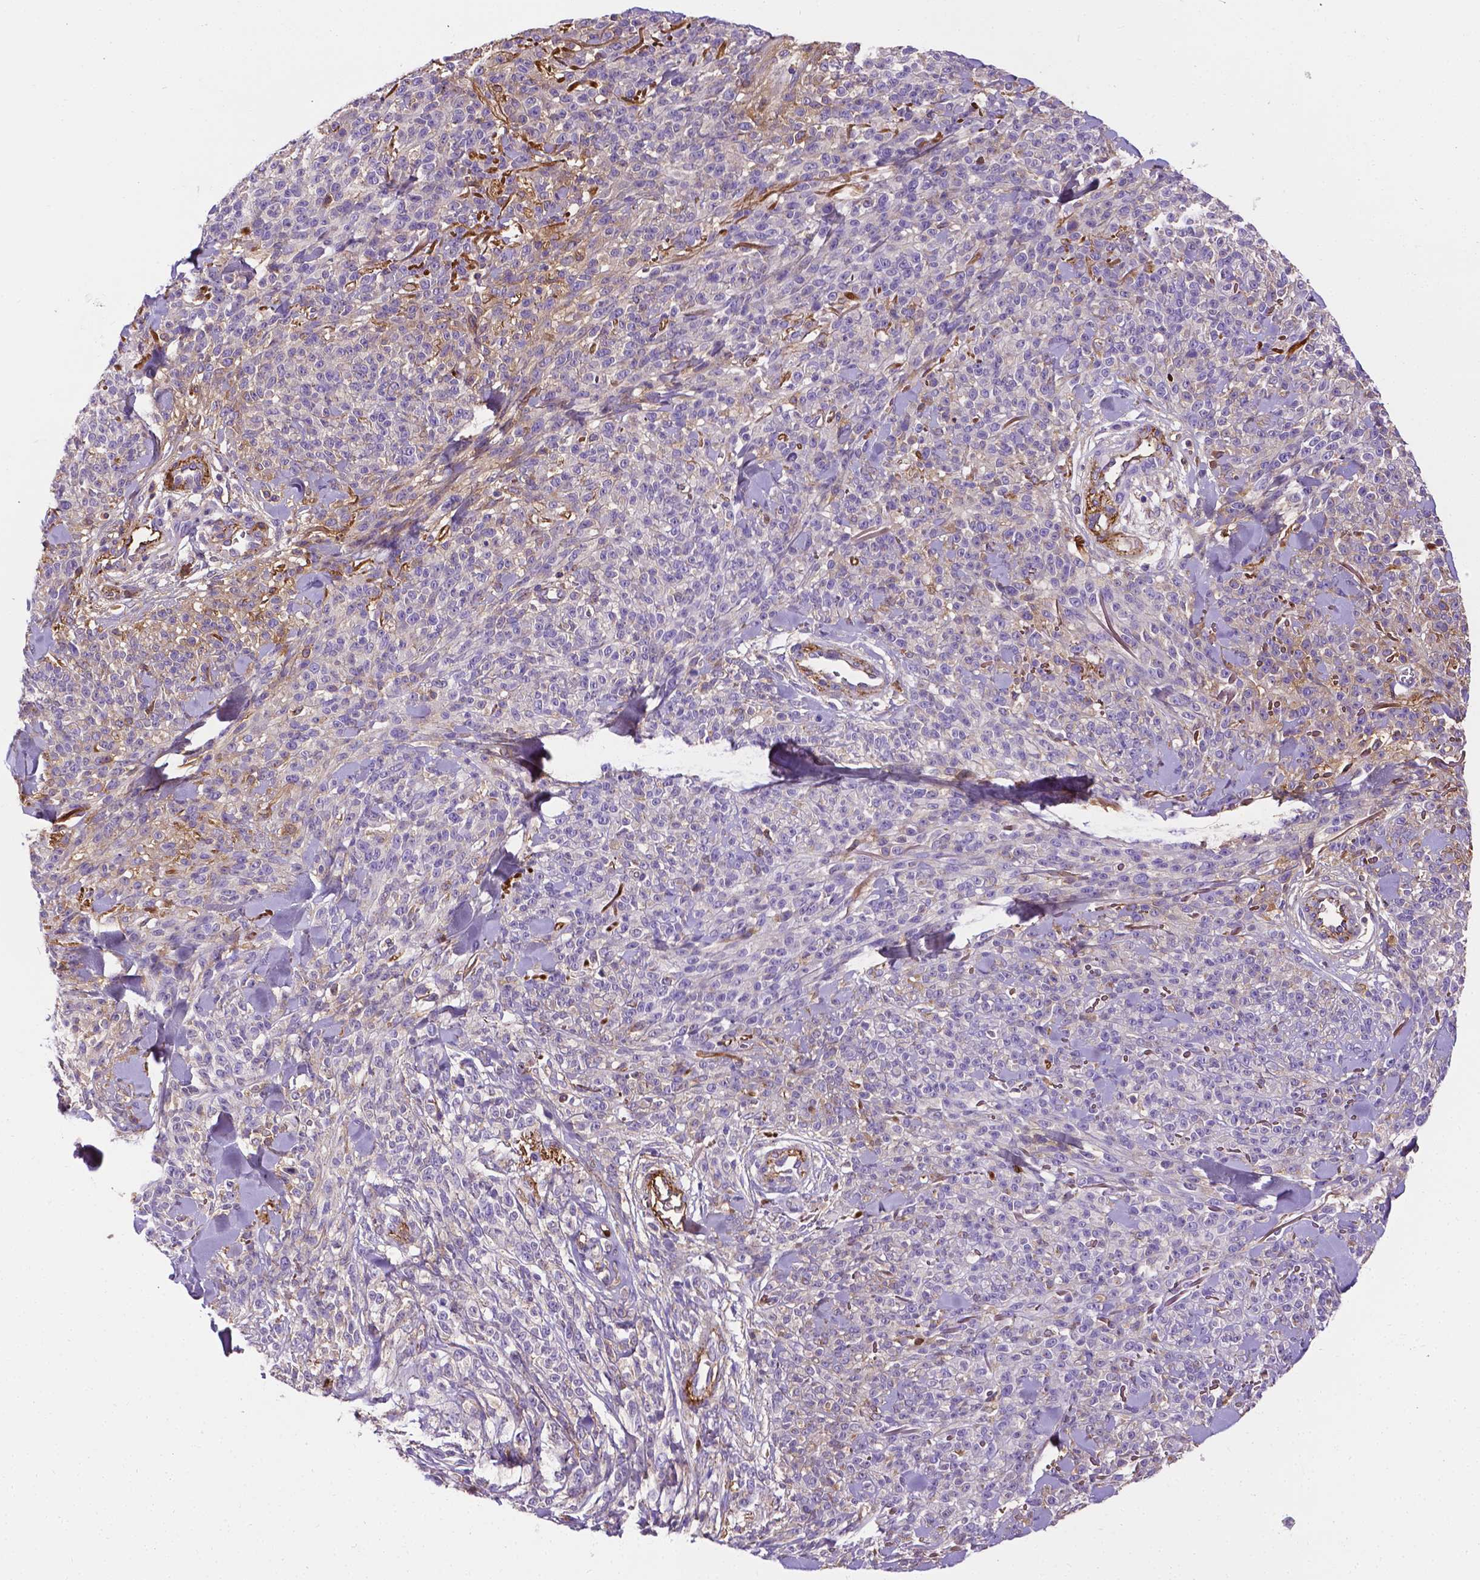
{"staining": {"intensity": "negative", "quantity": "none", "location": "none"}, "tissue": "melanoma", "cell_type": "Tumor cells", "image_type": "cancer", "snomed": [{"axis": "morphology", "description": "Malignant melanoma, NOS"}, {"axis": "topography", "description": "Skin"}, {"axis": "topography", "description": "Skin of trunk"}], "caption": "Melanoma stained for a protein using immunohistochemistry (IHC) displays no positivity tumor cells.", "gene": "APOE", "patient": {"sex": "male", "age": 74}}